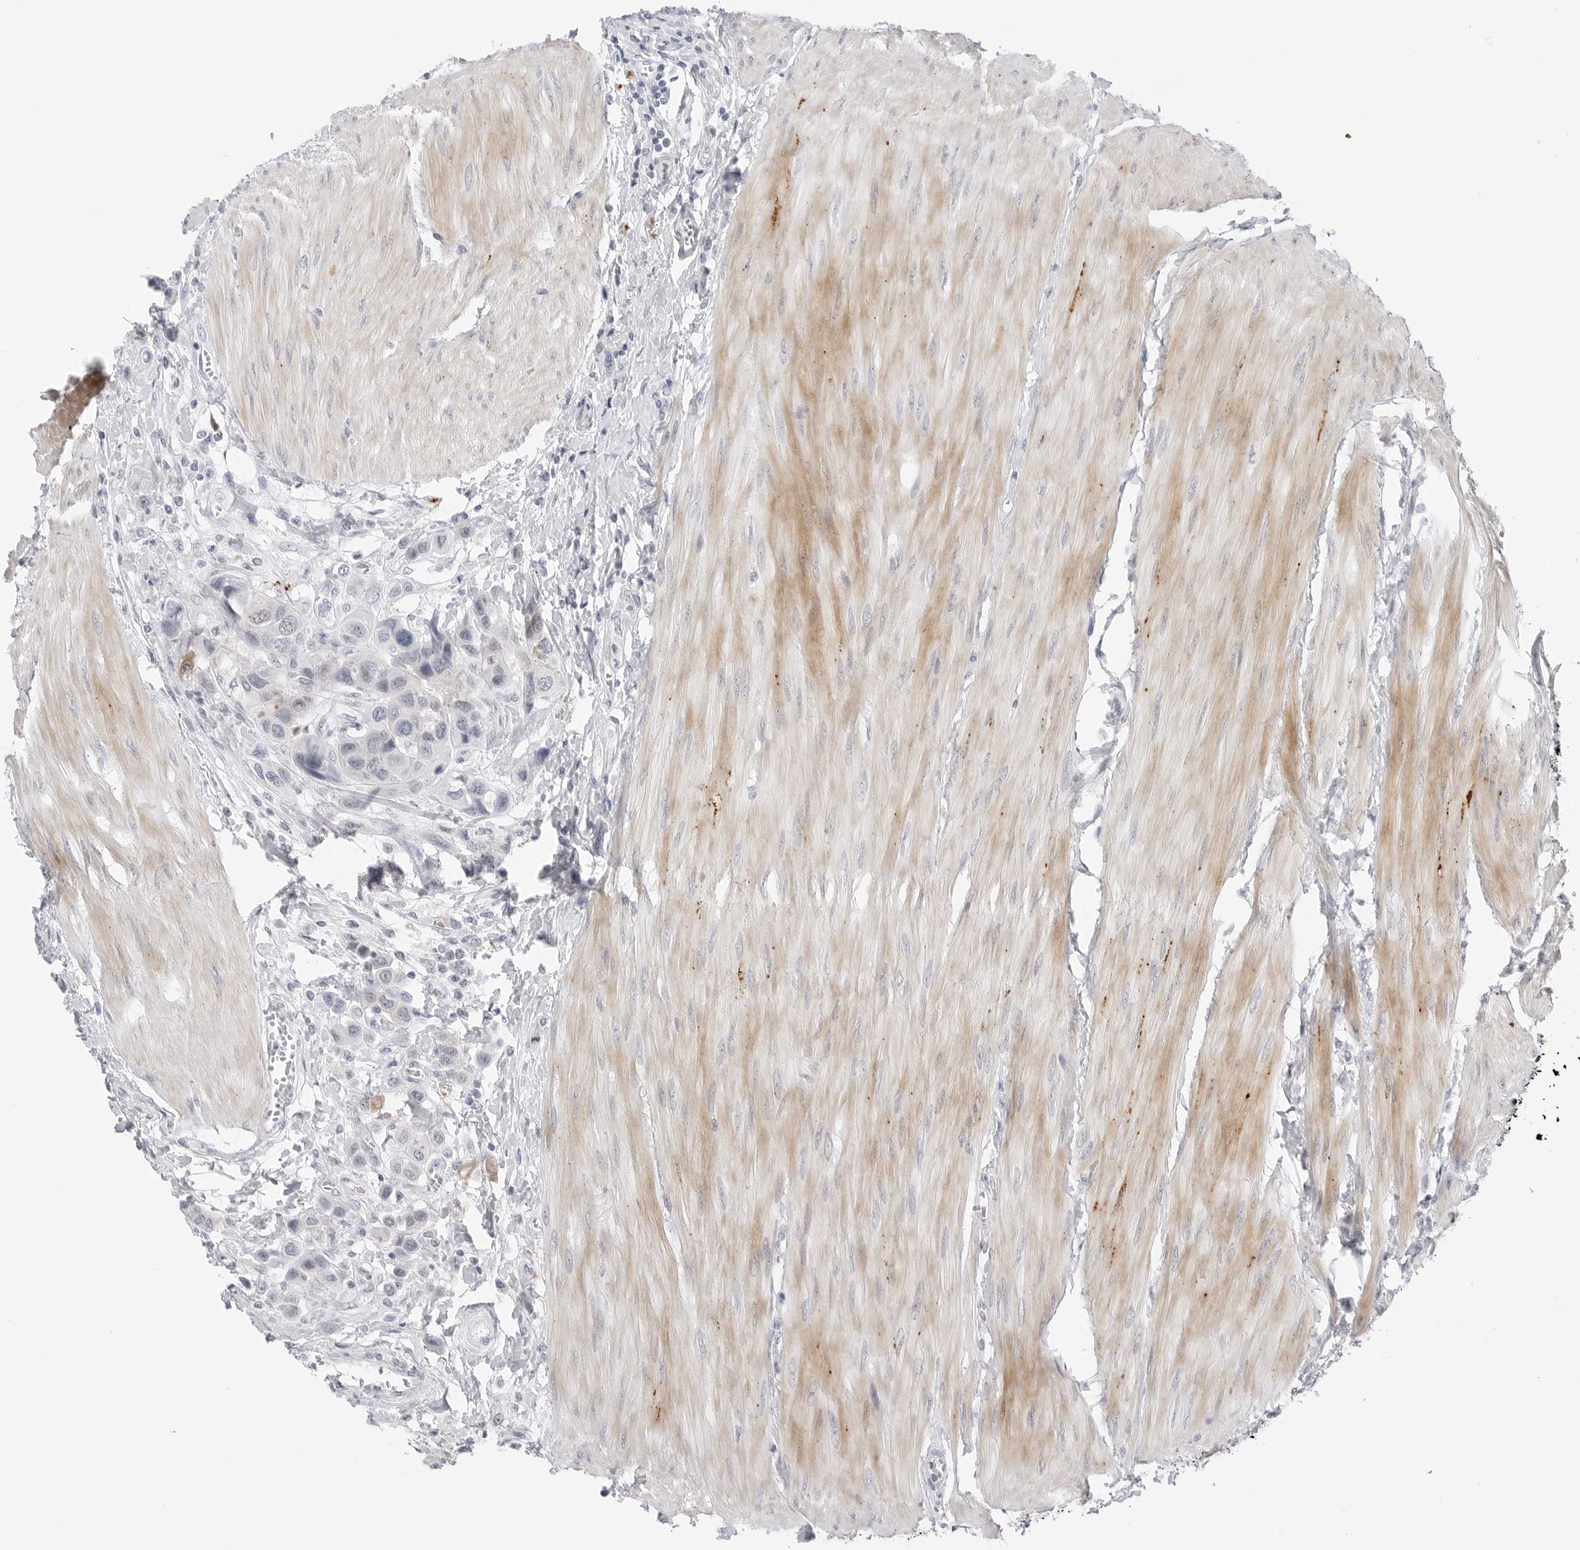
{"staining": {"intensity": "negative", "quantity": "none", "location": "none"}, "tissue": "urothelial cancer", "cell_type": "Tumor cells", "image_type": "cancer", "snomed": [{"axis": "morphology", "description": "Urothelial carcinoma, High grade"}, {"axis": "topography", "description": "Urinary bladder"}], "caption": "High-grade urothelial carcinoma was stained to show a protein in brown. There is no significant positivity in tumor cells.", "gene": "MAP2K5", "patient": {"sex": "male", "age": 50}}